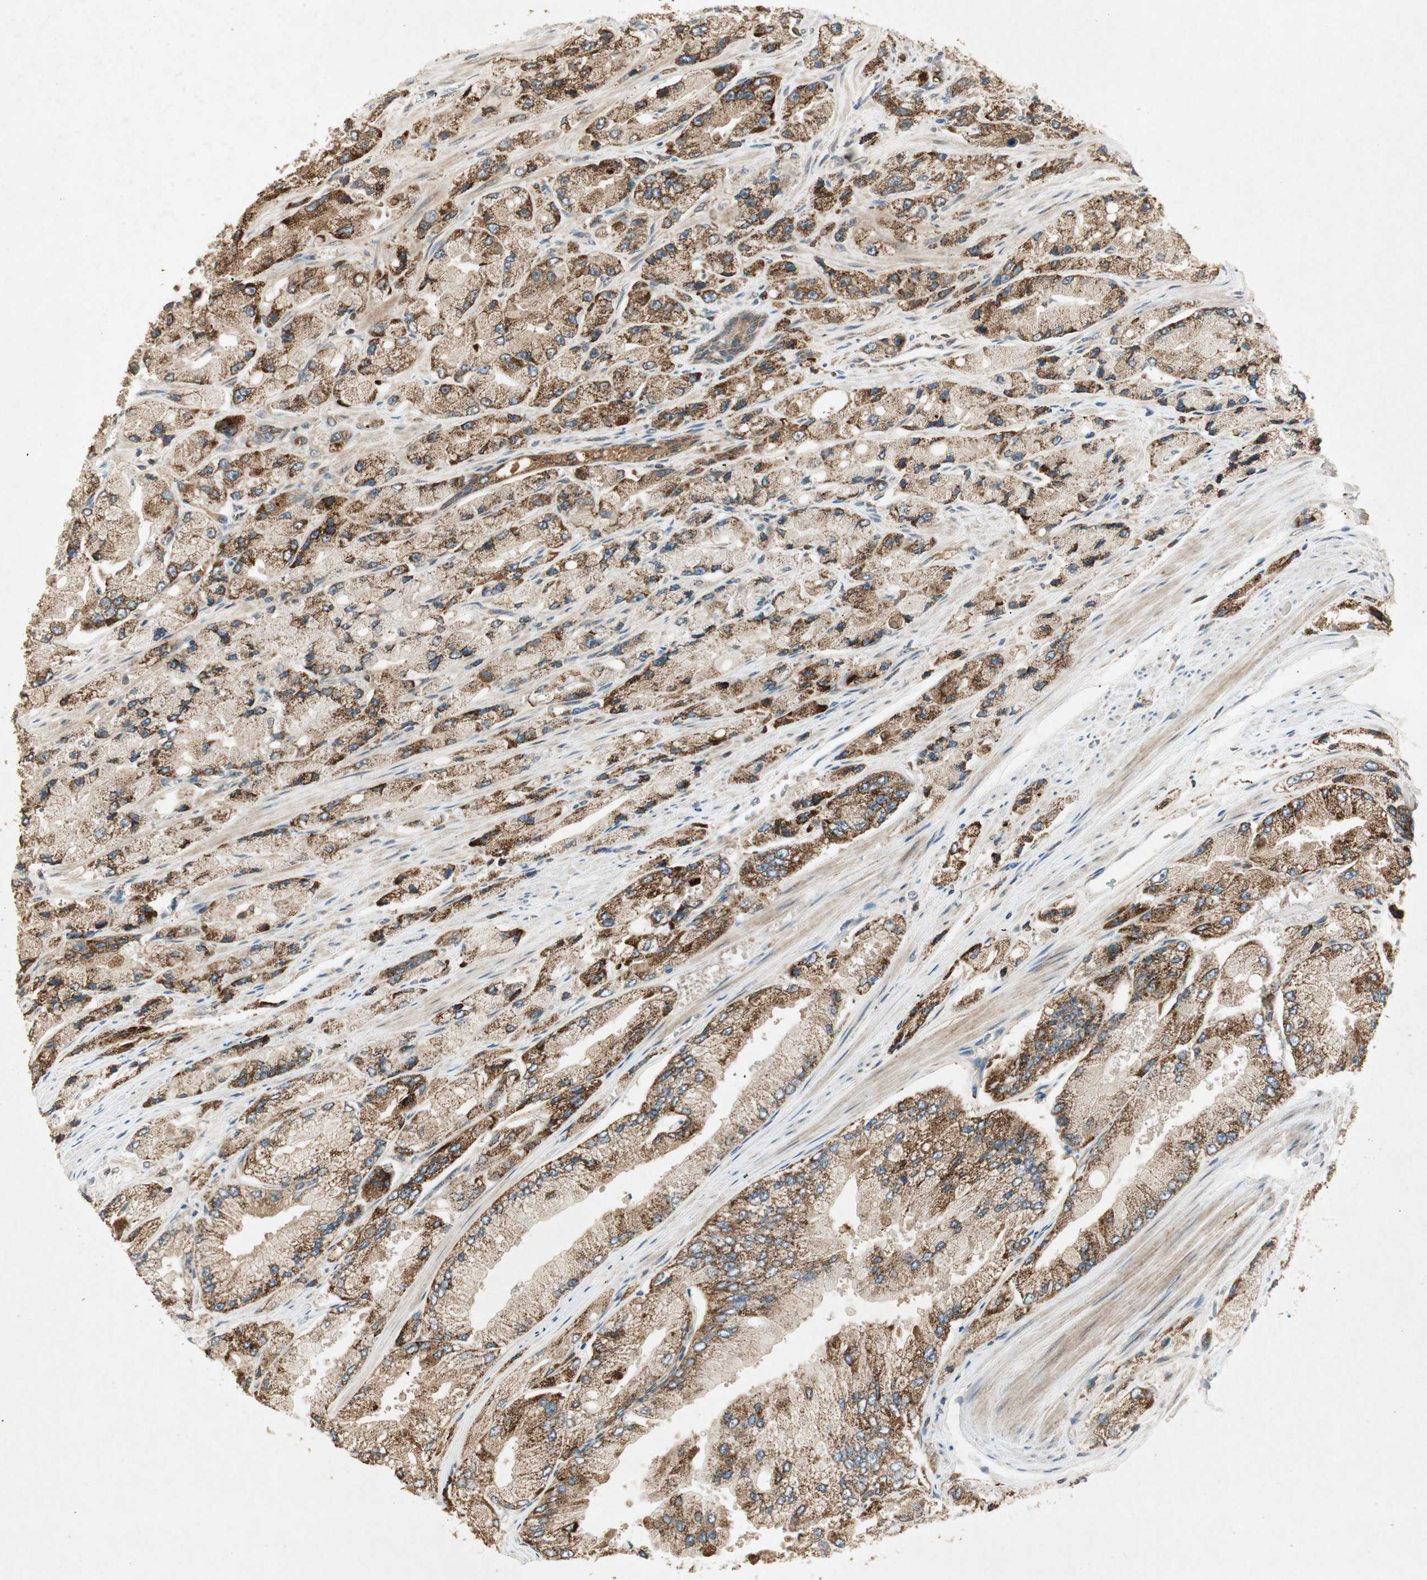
{"staining": {"intensity": "strong", "quantity": ">75%", "location": "cytoplasmic/membranous"}, "tissue": "prostate cancer", "cell_type": "Tumor cells", "image_type": "cancer", "snomed": [{"axis": "morphology", "description": "Adenocarcinoma, High grade"}, {"axis": "topography", "description": "Prostate"}], "caption": "This histopathology image displays immunohistochemistry (IHC) staining of human adenocarcinoma (high-grade) (prostate), with high strong cytoplasmic/membranous positivity in about >75% of tumor cells.", "gene": "USP2", "patient": {"sex": "male", "age": 58}}